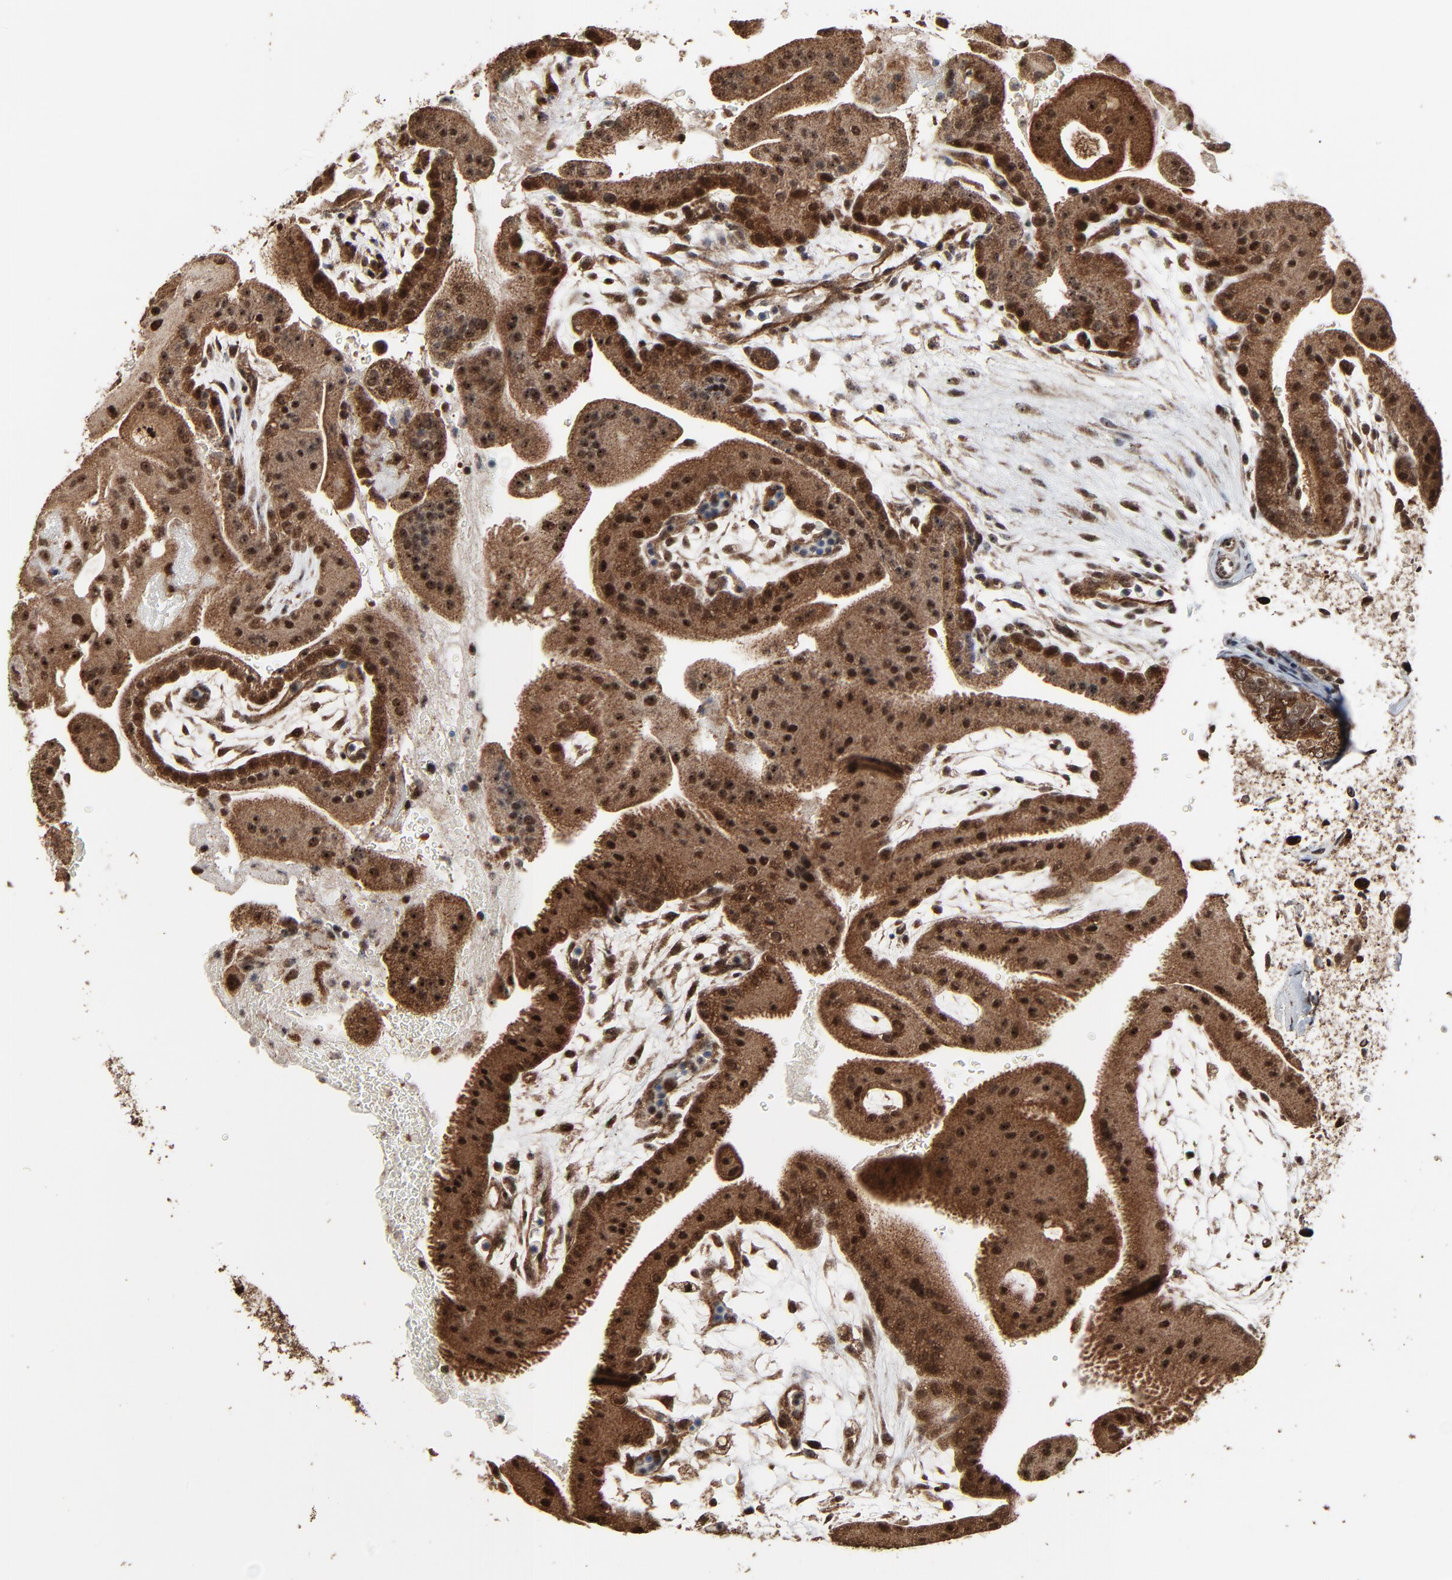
{"staining": {"intensity": "moderate", "quantity": ">75%", "location": "cytoplasmic/membranous,nuclear"}, "tissue": "placenta", "cell_type": "Trophoblastic cells", "image_type": "normal", "snomed": [{"axis": "morphology", "description": "Normal tissue, NOS"}, {"axis": "topography", "description": "Placenta"}], "caption": "Immunohistochemical staining of normal placenta shows medium levels of moderate cytoplasmic/membranous,nuclear positivity in about >75% of trophoblastic cells. (brown staining indicates protein expression, while blue staining denotes nuclei).", "gene": "RHOJ", "patient": {"sex": "female", "age": 19}}